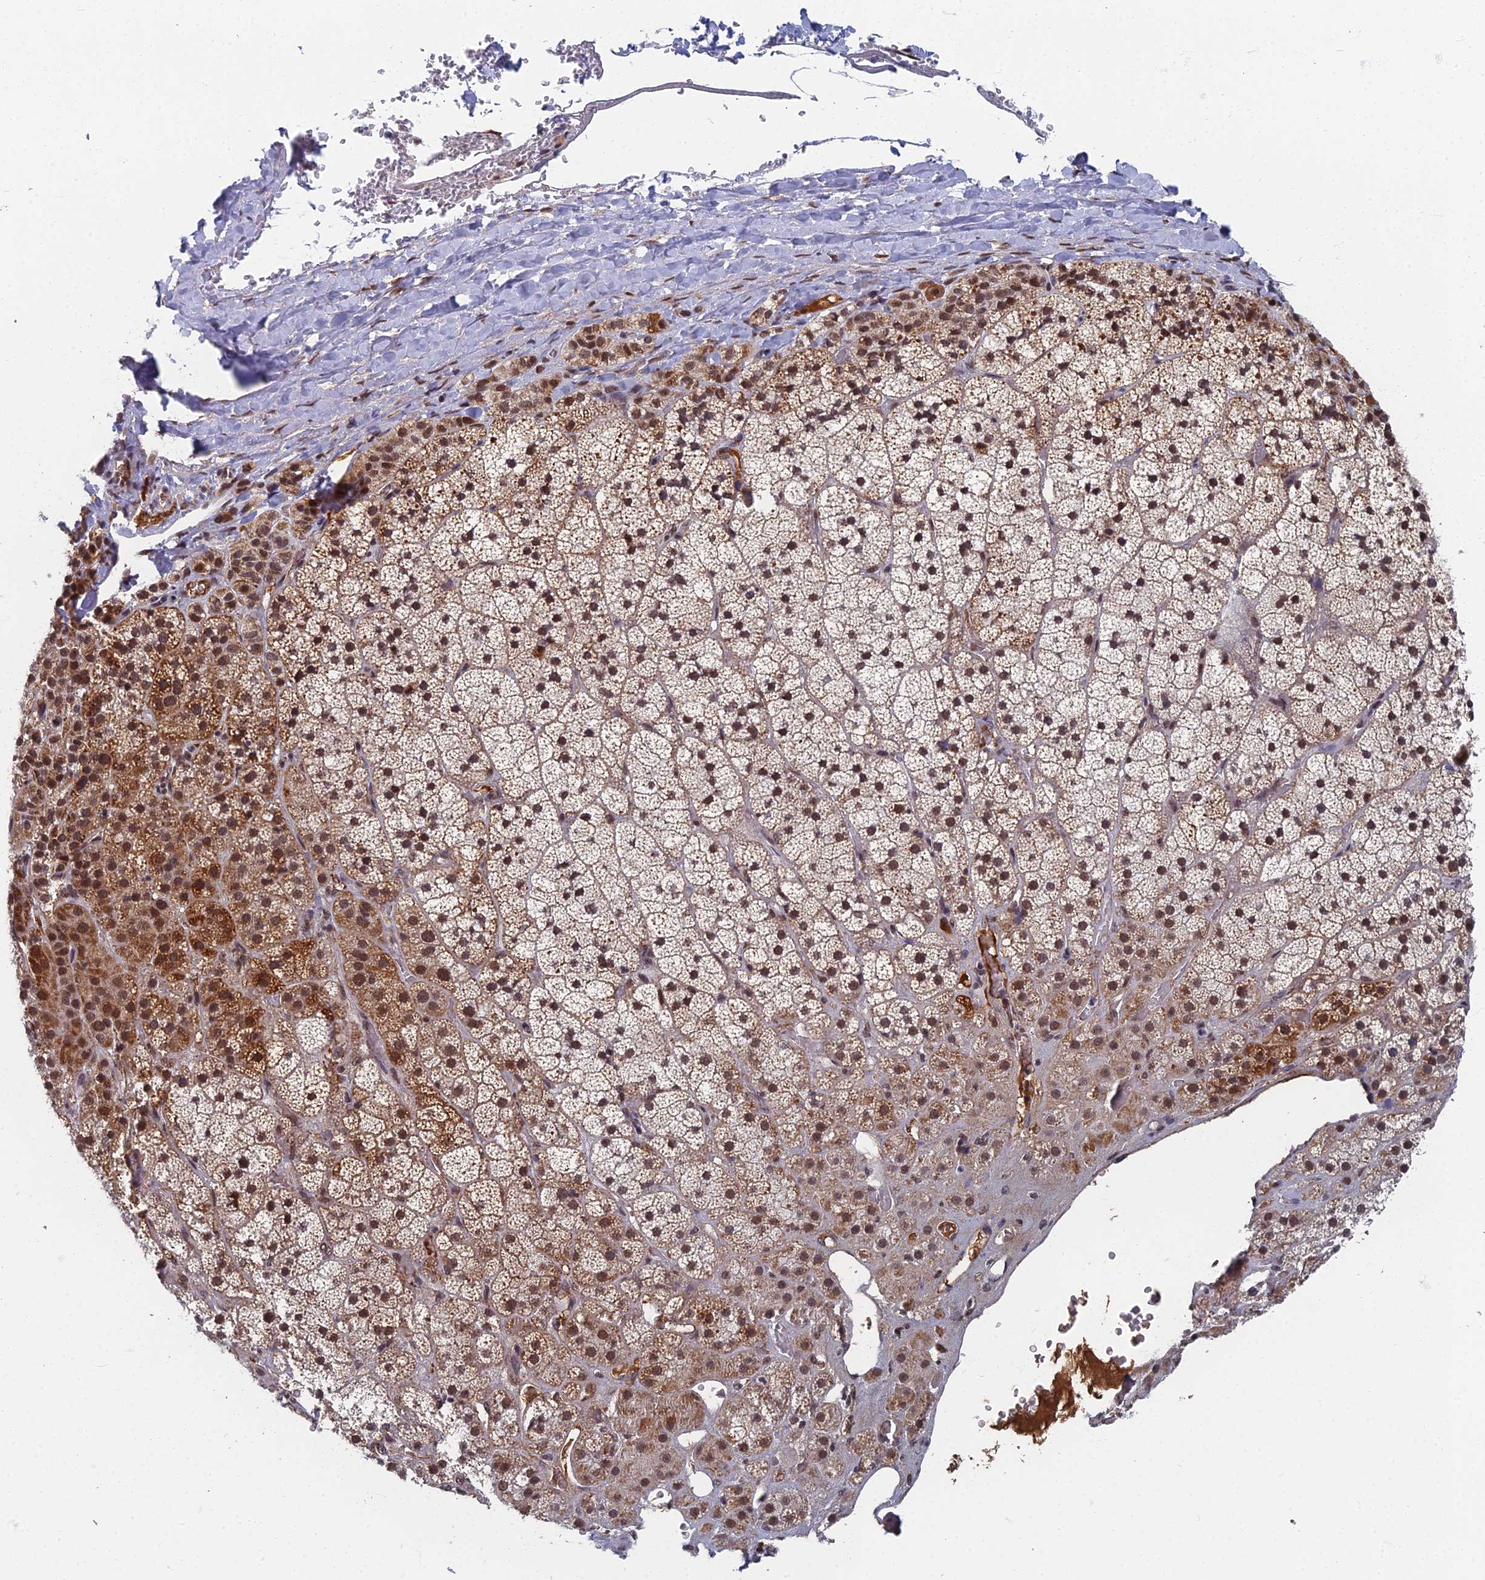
{"staining": {"intensity": "strong", "quantity": ">75%", "location": "cytoplasmic/membranous,nuclear"}, "tissue": "adrenal gland", "cell_type": "Glandular cells", "image_type": "normal", "snomed": [{"axis": "morphology", "description": "Normal tissue, NOS"}, {"axis": "topography", "description": "Adrenal gland"}], "caption": "Adrenal gland stained with a brown dye displays strong cytoplasmic/membranous,nuclear positive positivity in approximately >75% of glandular cells.", "gene": "TAF13", "patient": {"sex": "male", "age": 57}}